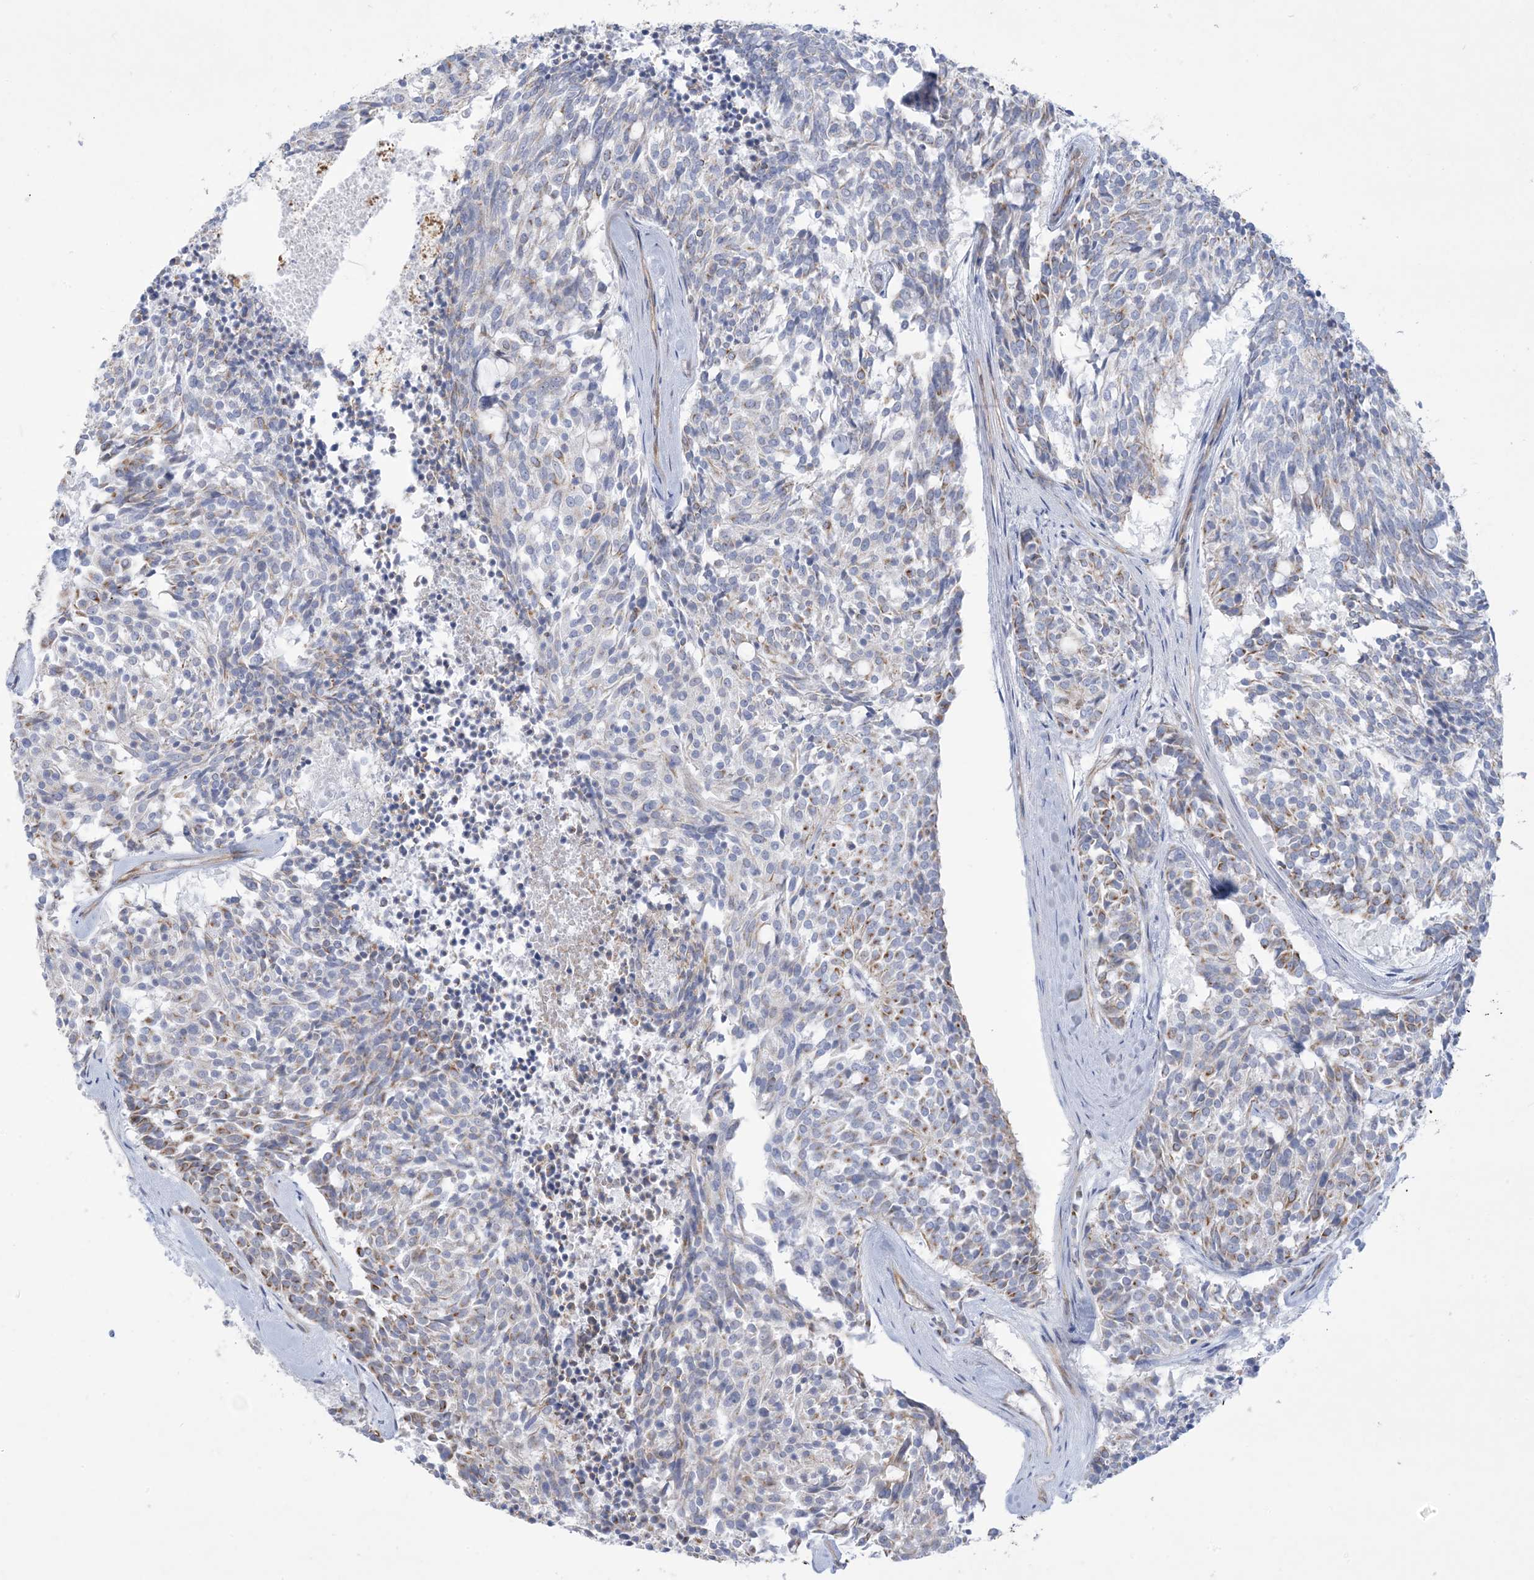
{"staining": {"intensity": "moderate", "quantity": "<25%", "location": "cytoplasmic/membranous"}, "tissue": "carcinoid", "cell_type": "Tumor cells", "image_type": "cancer", "snomed": [{"axis": "morphology", "description": "Carcinoid, malignant, NOS"}, {"axis": "topography", "description": "Pancreas"}], "caption": "Protein staining by immunohistochemistry (IHC) shows moderate cytoplasmic/membranous expression in approximately <25% of tumor cells in malignant carcinoid. The protein of interest is stained brown, and the nuclei are stained in blue (DAB (3,3'-diaminobenzidine) IHC with brightfield microscopy, high magnification).", "gene": "ATP11C", "patient": {"sex": "female", "age": 54}}